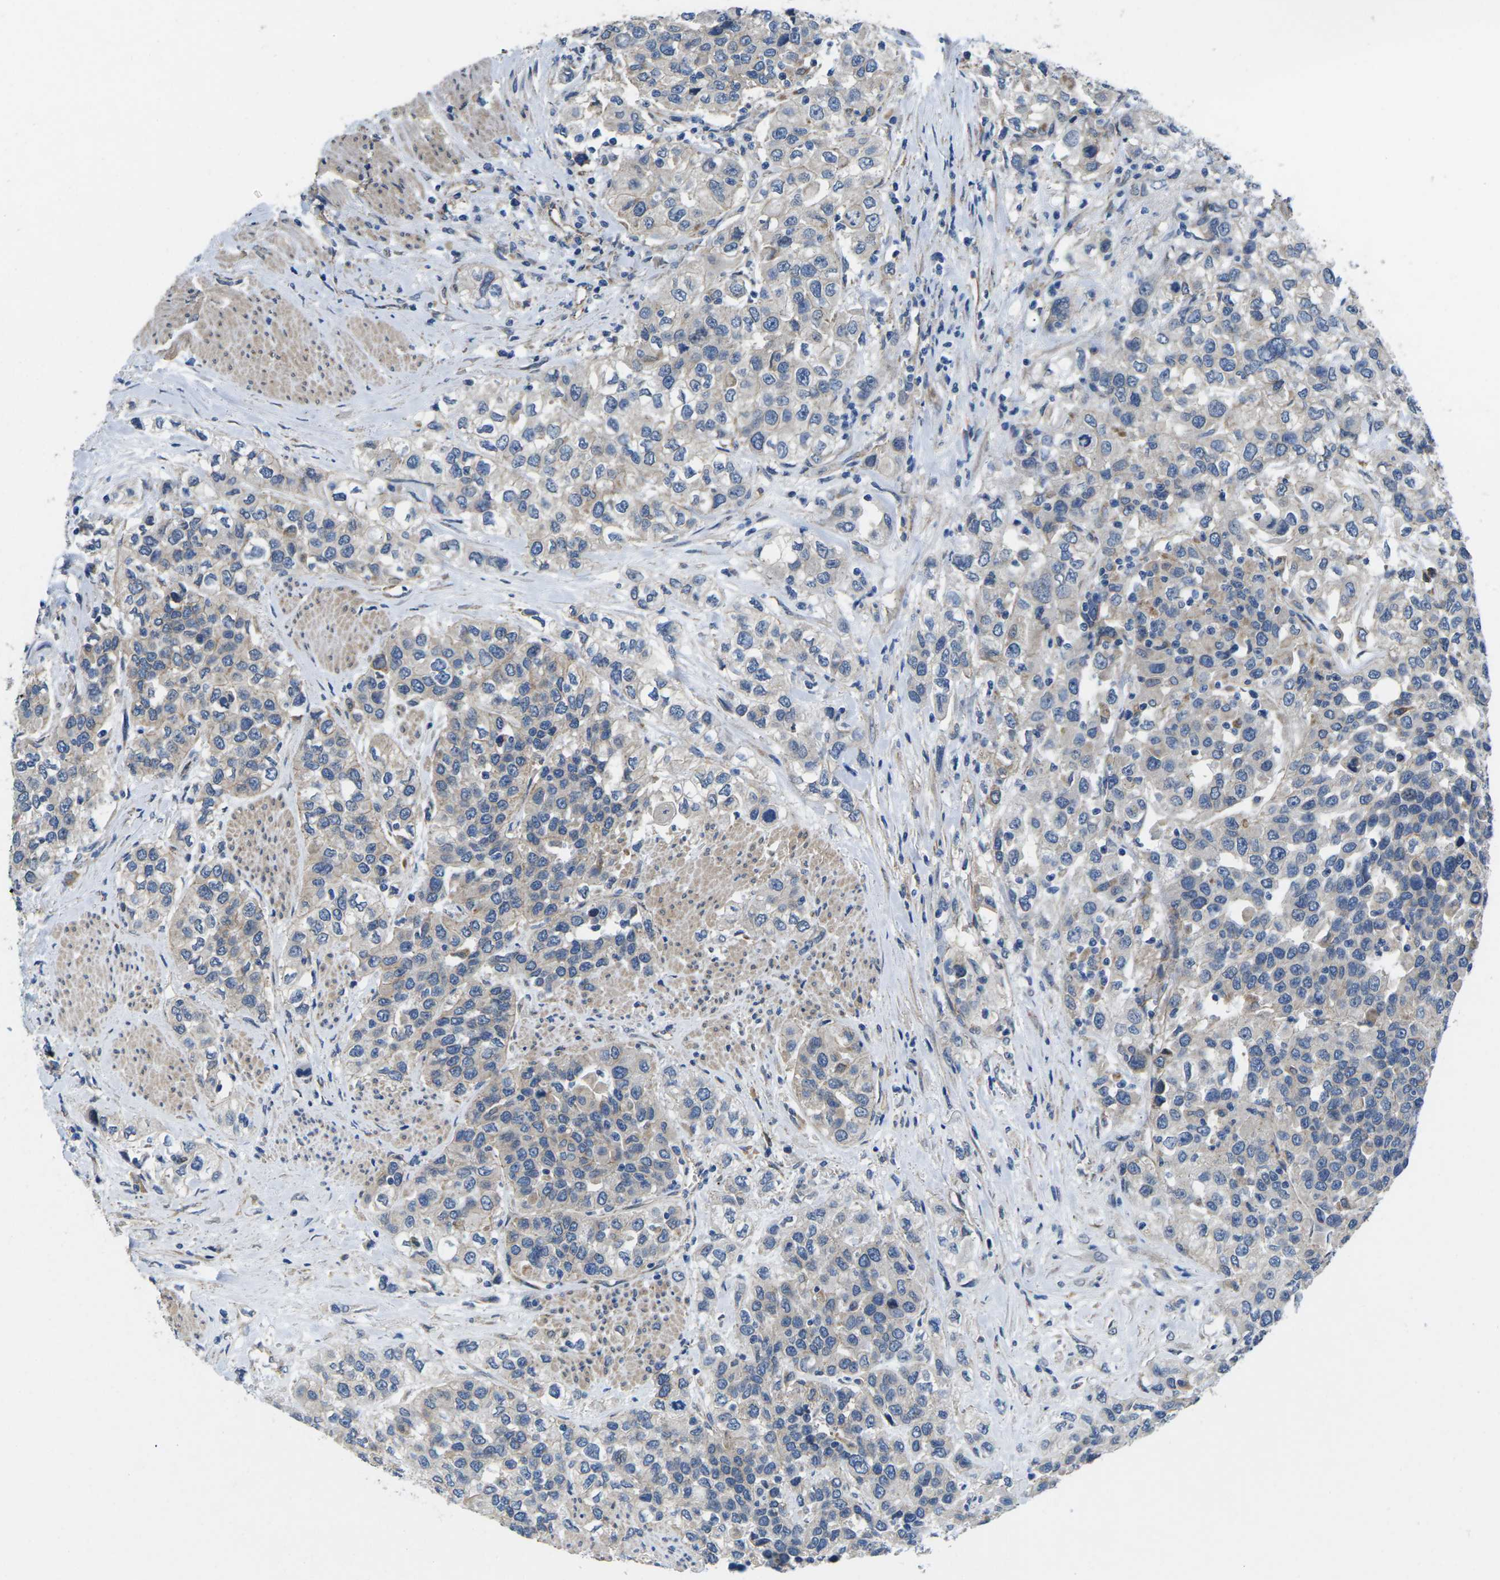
{"staining": {"intensity": "weak", "quantity": "<25%", "location": "cytoplasmic/membranous"}, "tissue": "urothelial cancer", "cell_type": "Tumor cells", "image_type": "cancer", "snomed": [{"axis": "morphology", "description": "Urothelial carcinoma, High grade"}, {"axis": "topography", "description": "Urinary bladder"}], "caption": "Immunohistochemical staining of urothelial carcinoma (high-grade) reveals no significant positivity in tumor cells.", "gene": "CTNND1", "patient": {"sex": "female", "age": 80}}